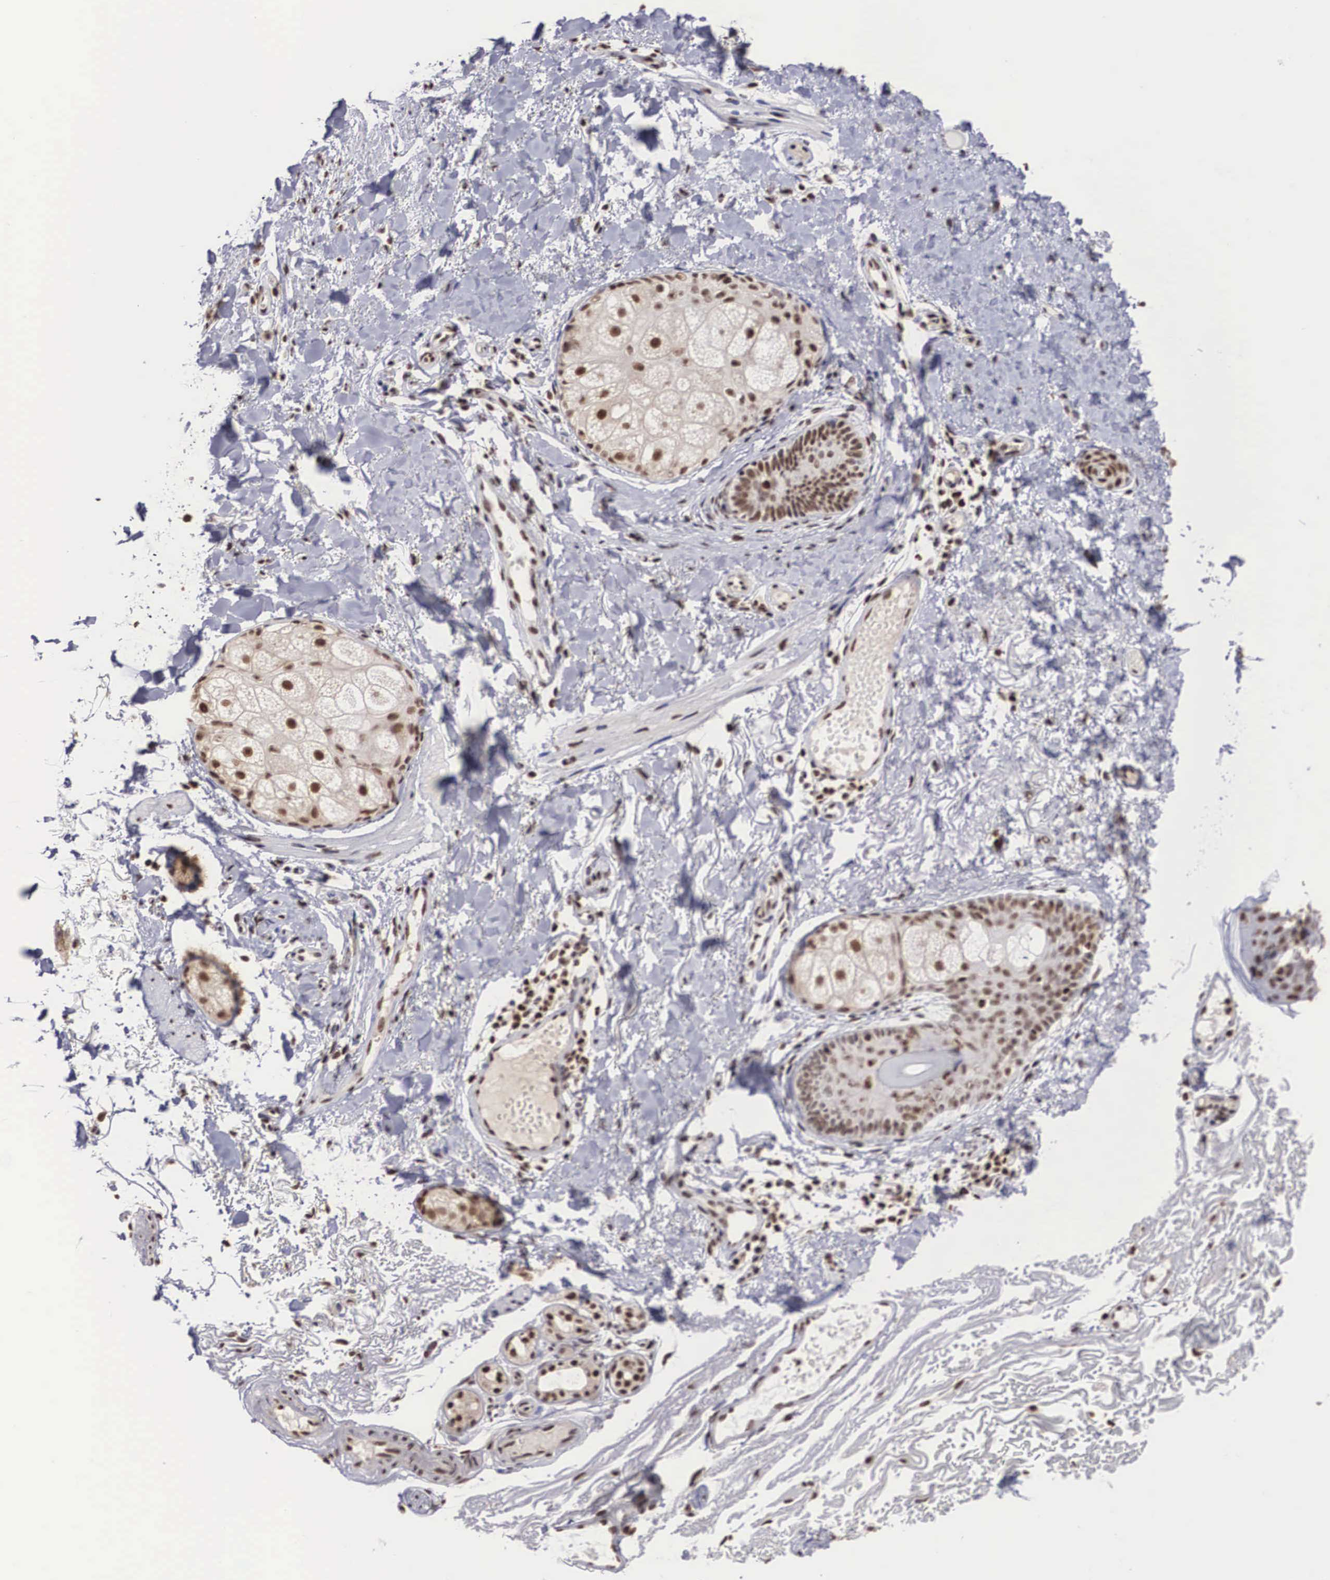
{"staining": {"intensity": "strong", "quantity": ">75%", "location": "nuclear"}, "tissue": "skin", "cell_type": "Fibroblasts", "image_type": "normal", "snomed": [{"axis": "morphology", "description": "Normal tissue, NOS"}, {"axis": "morphology", "description": "Neoplasm, benign, NOS"}, {"axis": "topography", "description": "Skin"}], "caption": "Brown immunohistochemical staining in benign skin exhibits strong nuclear staining in about >75% of fibroblasts. The staining is performed using DAB (3,3'-diaminobenzidine) brown chromogen to label protein expression. The nuclei are counter-stained blue using hematoxylin.", "gene": "HTATSF1", "patient": {"sex": "female", "age": 53}}